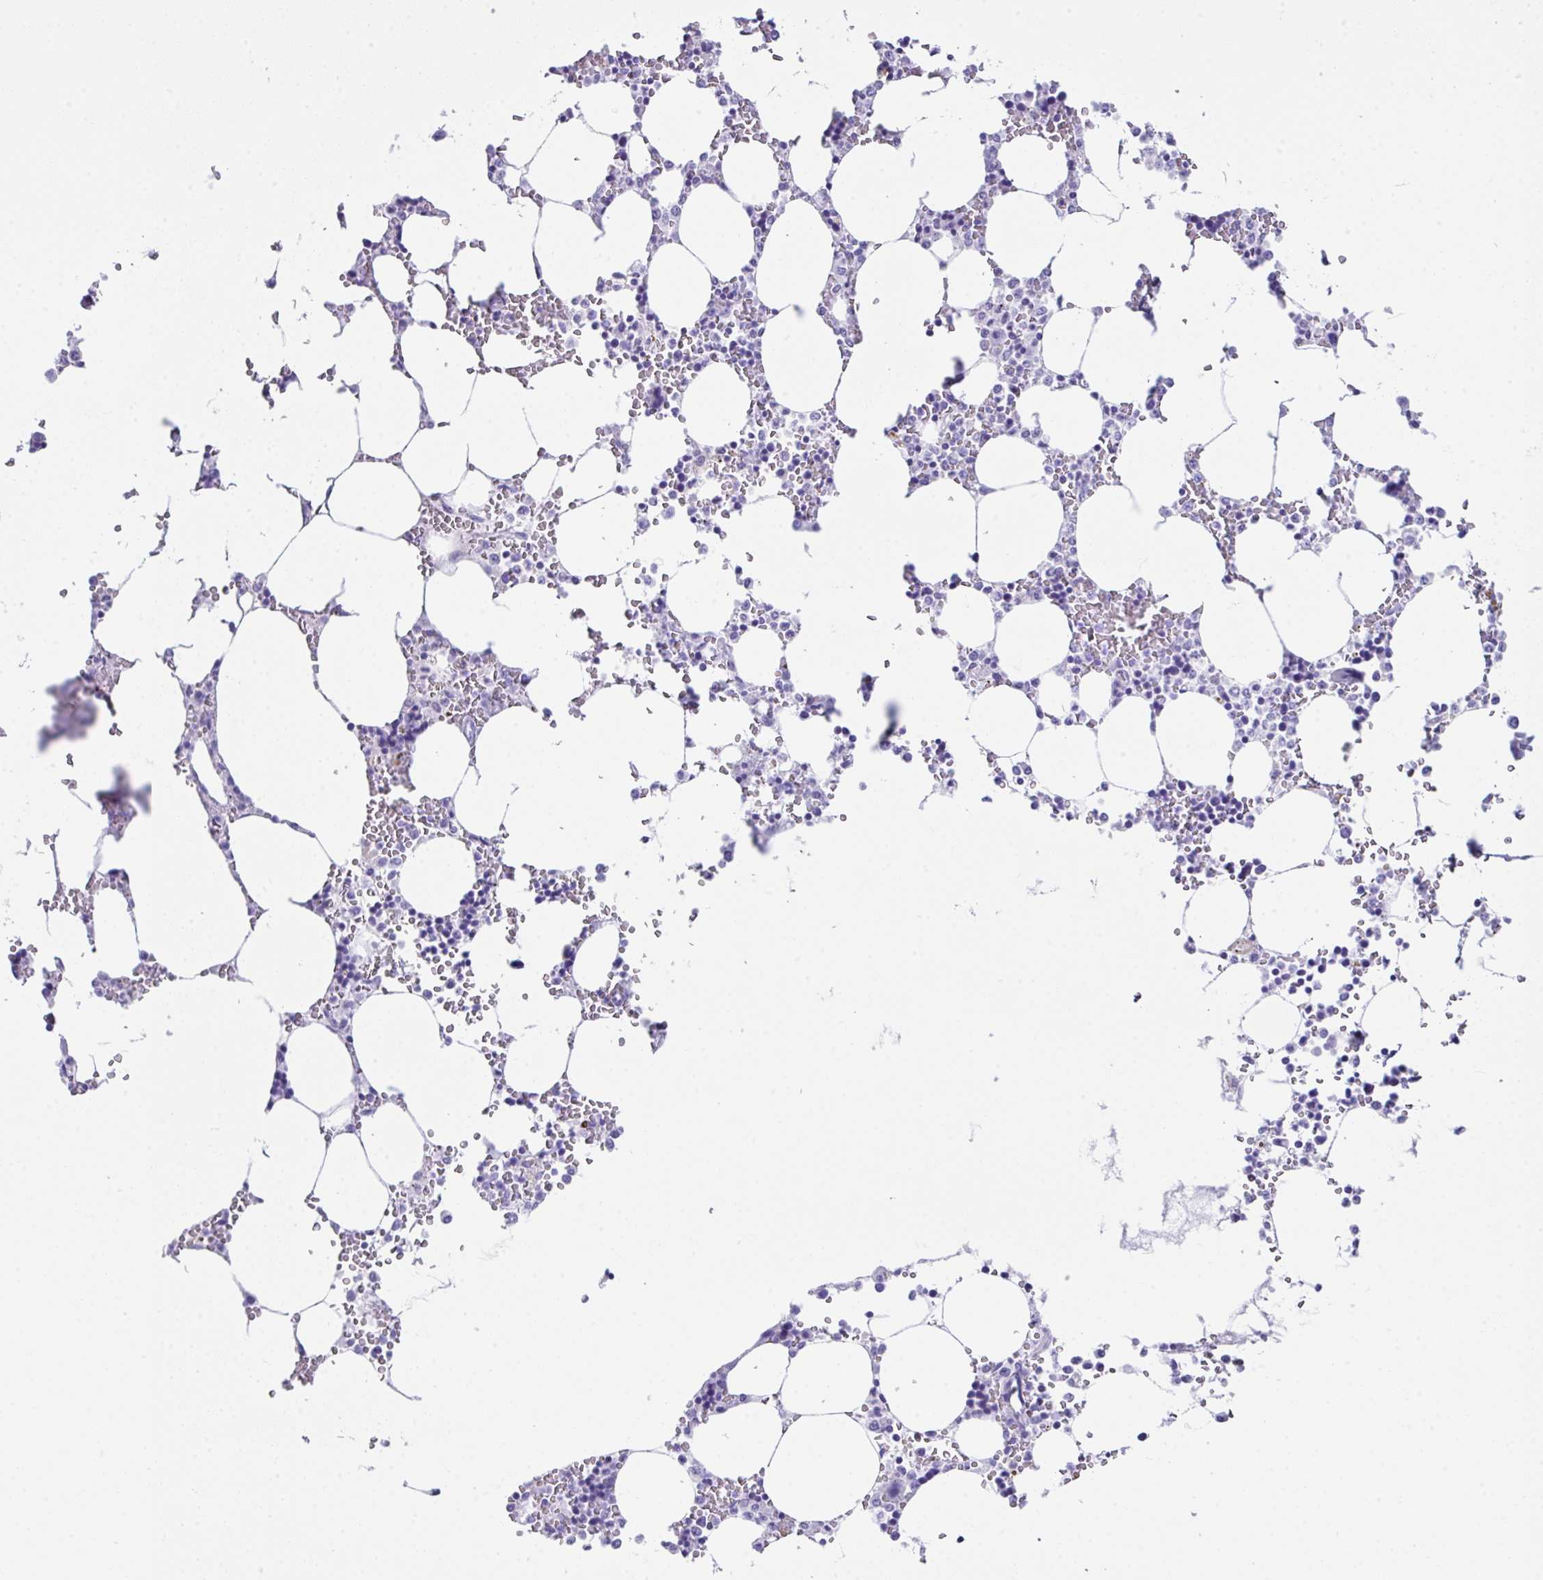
{"staining": {"intensity": "negative", "quantity": "none", "location": "none"}, "tissue": "bone marrow", "cell_type": "Hematopoietic cells", "image_type": "normal", "snomed": [{"axis": "morphology", "description": "Normal tissue, NOS"}, {"axis": "topography", "description": "Bone marrow"}], "caption": "DAB immunohistochemical staining of benign human bone marrow exhibits no significant staining in hematopoietic cells.", "gene": "LGALS4", "patient": {"sex": "male", "age": 64}}